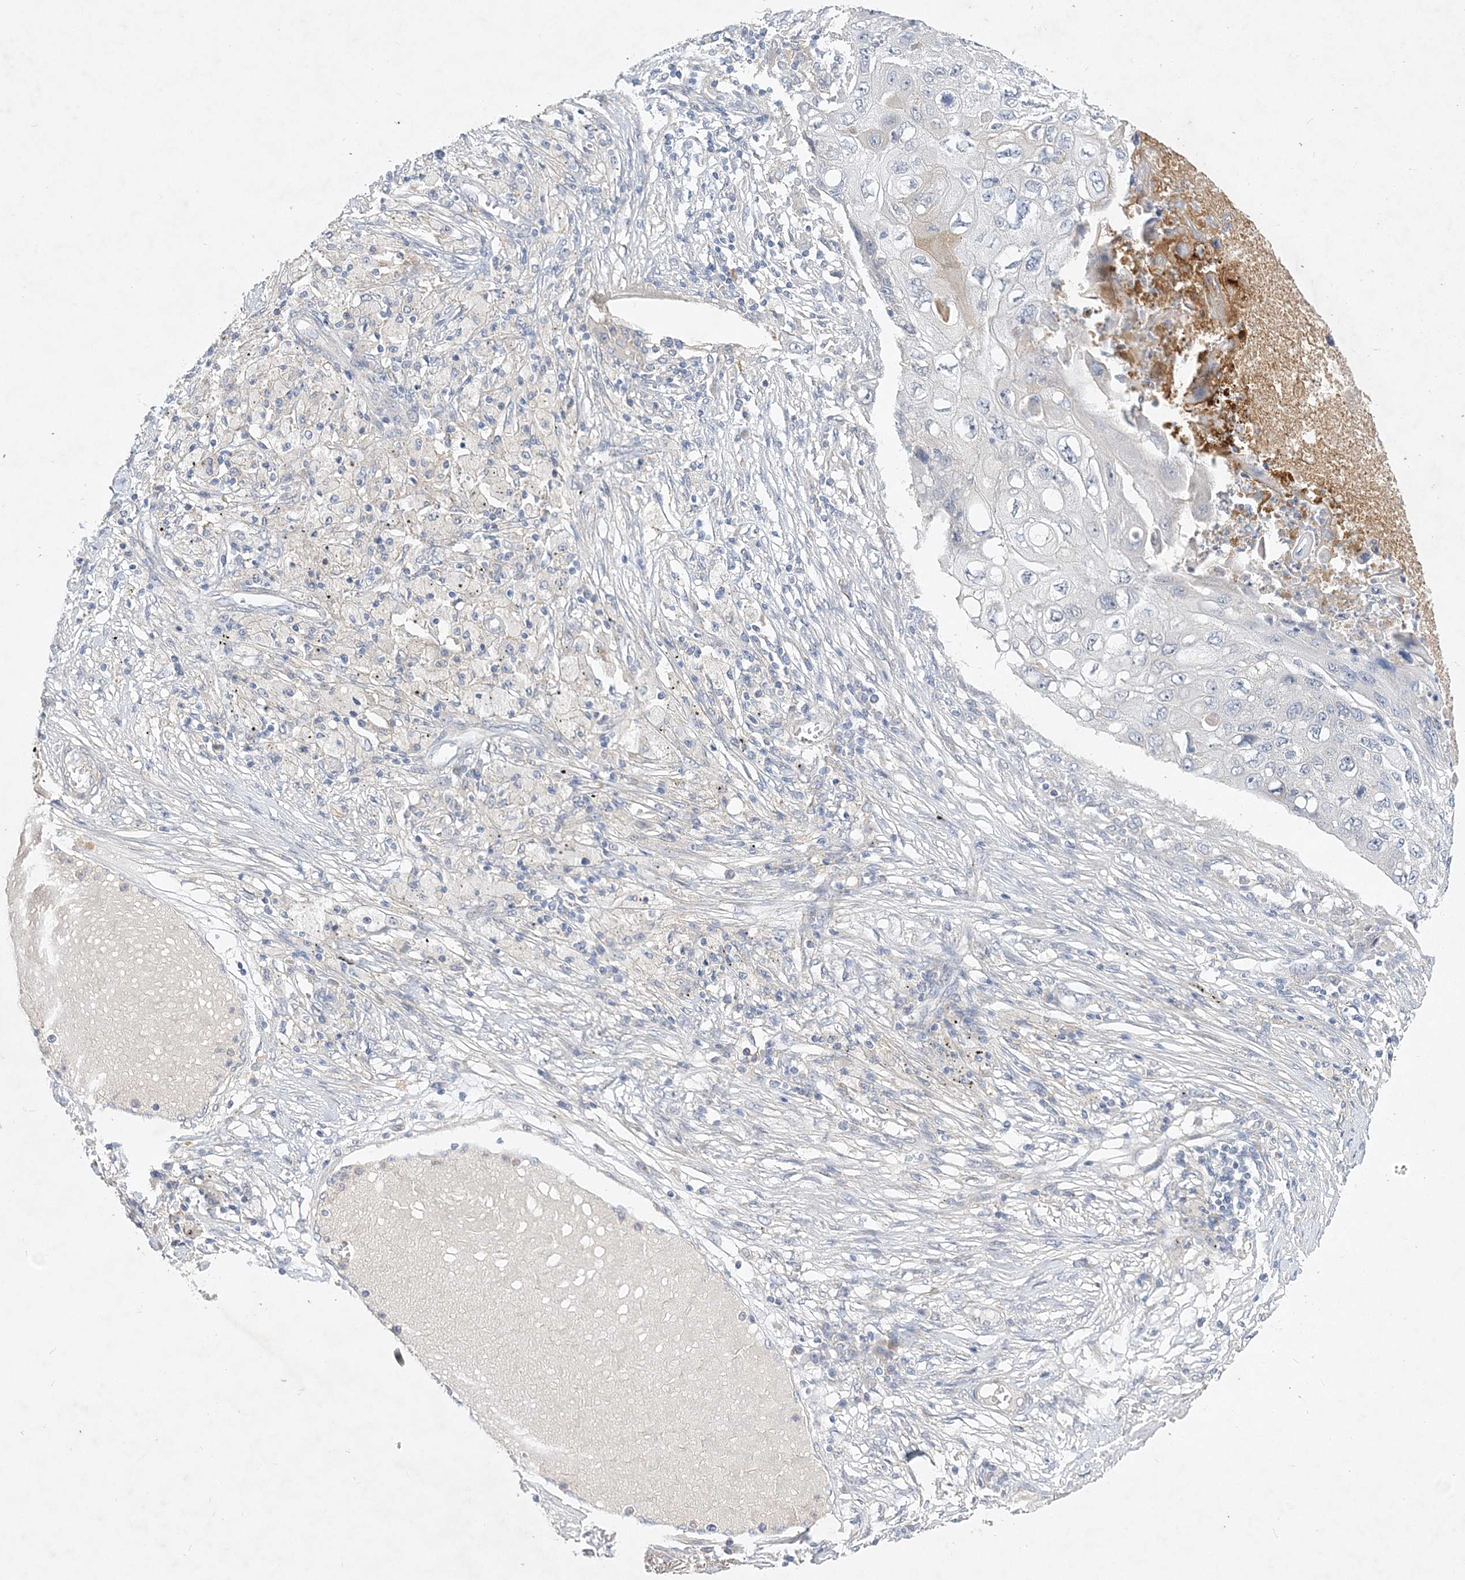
{"staining": {"intensity": "negative", "quantity": "none", "location": "none"}, "tissue": "lung cancer", "cell_type": "Tumor cells", "image_type": "cancer", "snomed": [{"axis": "morphology", "description": "Squamous cell carcinoma, NOS"}, {"axis": "topography", "description": "Lung"}], "caption": "Tumor cells are negative for protein expression in human lung squamous cell carcinoma.", "gene": "ANKRD35", "patient": {"sex": "female", "age": 63}}